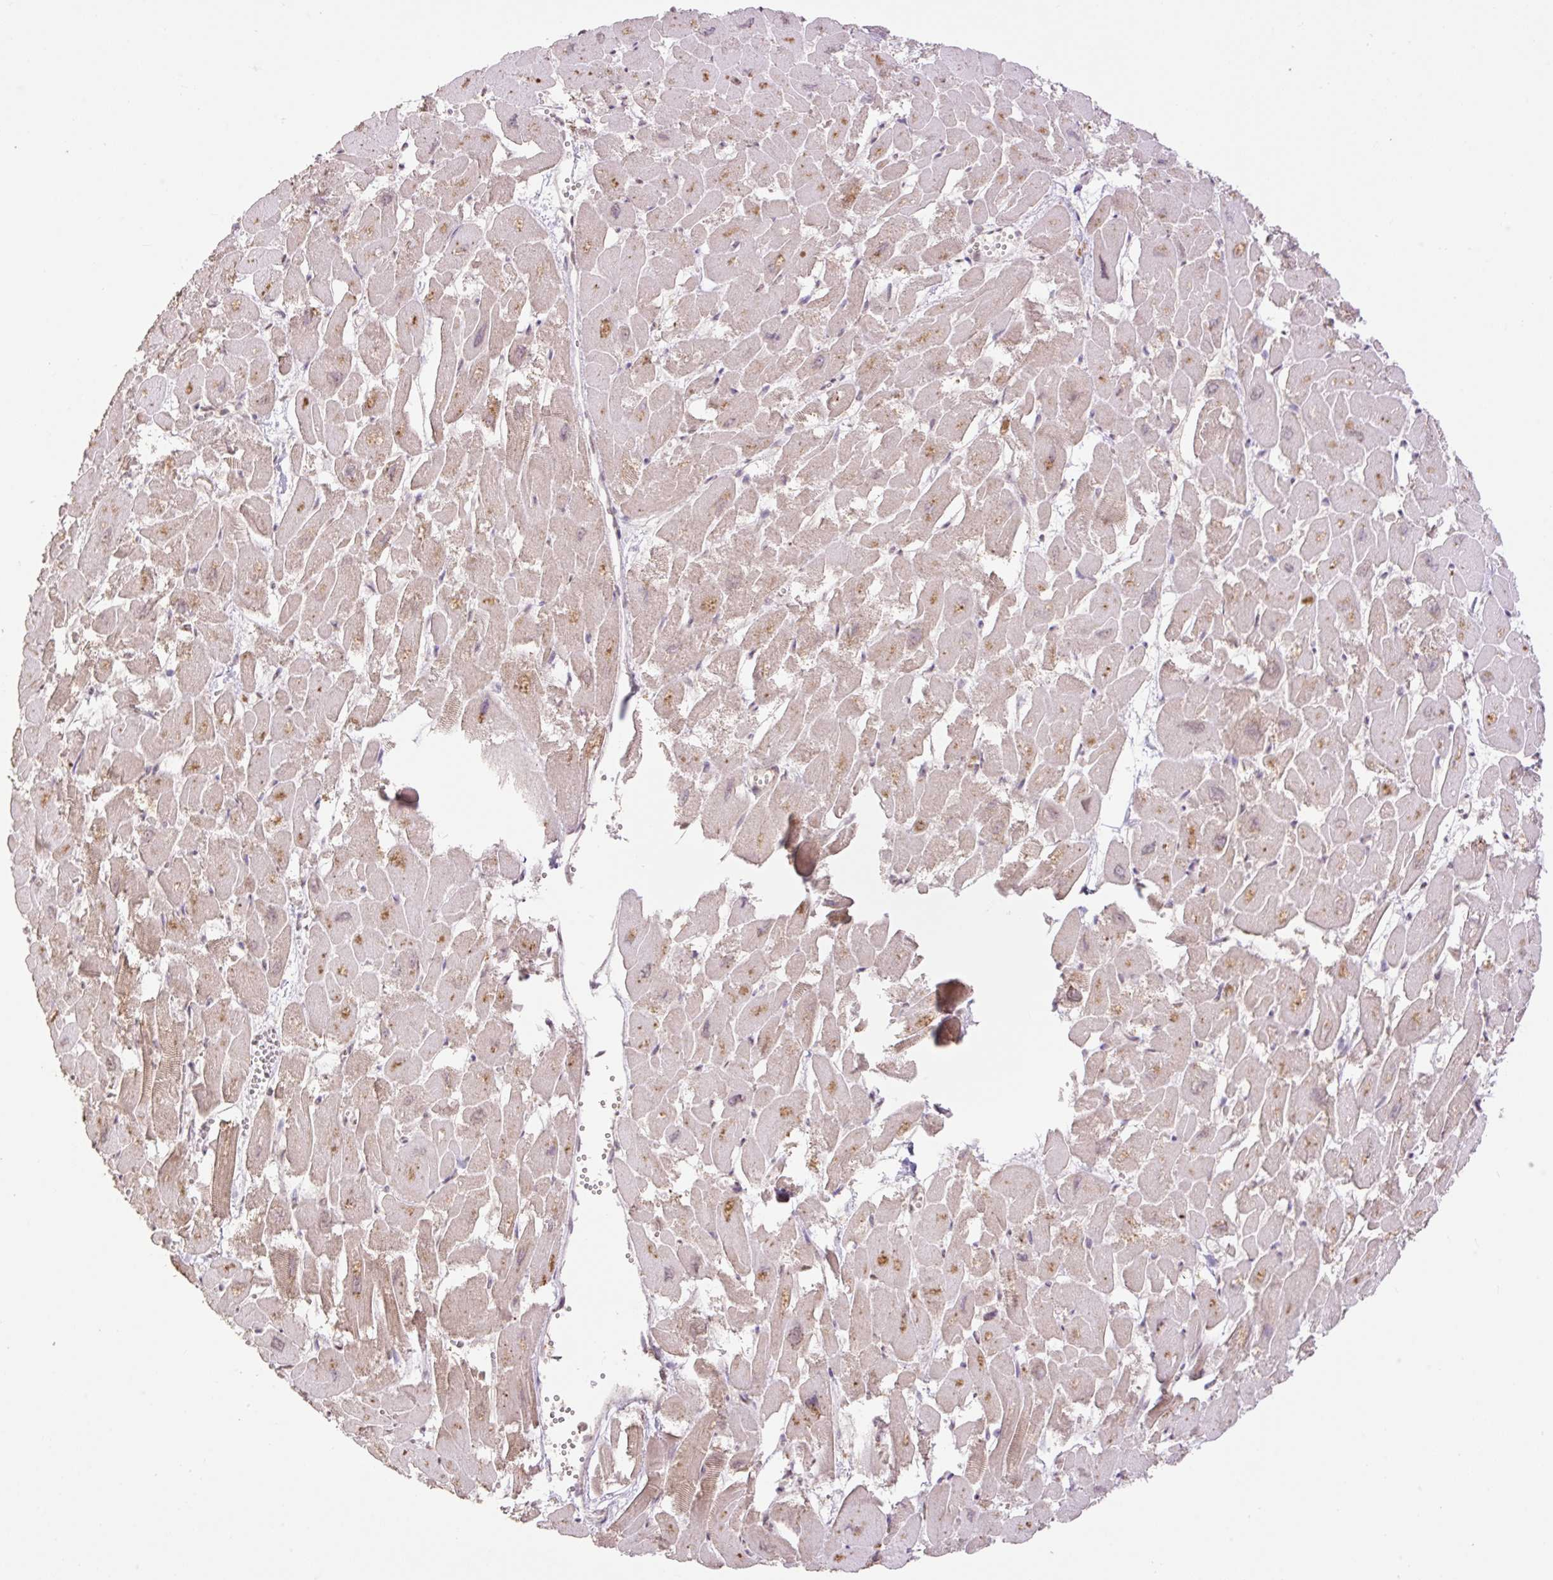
{"staining": {"intensity": "moderate", "quantity": "25%-75%", "location": "cytoplasmic/membranous,nuclear"}, "tissue": "heart muscle", "cell_type": "Cardiomyocytes", "image_type": "normal", "snomed": [{"axis": "morphology", "description": "Normal tissue, NOS"}, {"axis": "topography", "description": "Heart"}], "caption": "Protein staining of benign heart muscle demonstrates moderate cytoplasmic/membranous,nuclear staining in approximately 25%-75% of cardiomyocytes. (DAB IHC with brightfield microscopy, high magnification).", "gene": "VPS25", "patient": {"sex": "male", "age": 54}}